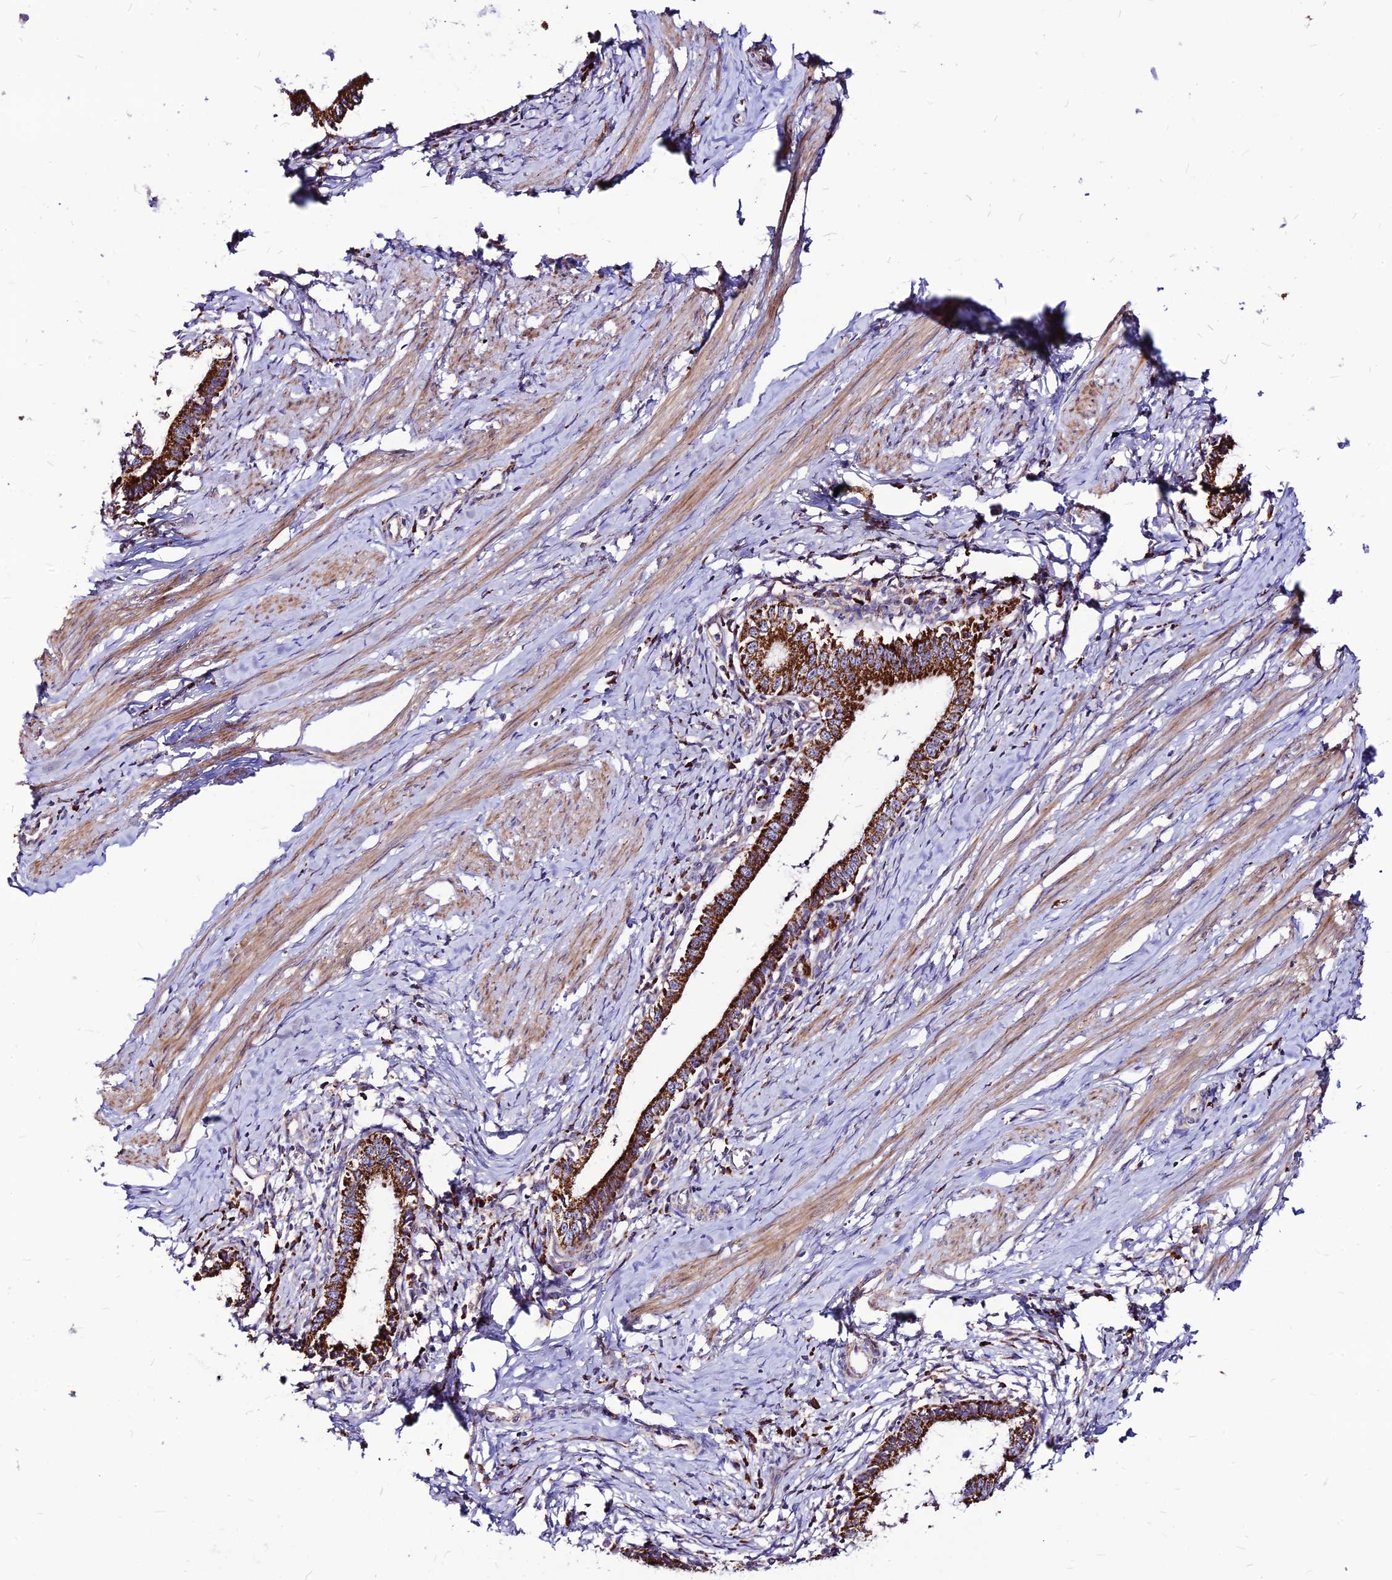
{"staining": {"intensity": "strong", "quantity": ">75%", "location": "cytoplasmic/membranous"}, "tissue": "cervical cancer", "cell_type": "Tumor cells", "image_type": "cancer", "snomed": [{"axis": "morphology", "description": "Adenocarcinoma, NOS"}, {"axis": "topography", "description": "Cervix"}], "caption": "Tumor cells reveal strong cytoplasmic/membranous expression in about >75% of cells in adenocarcinoma (cervical).", "gene": "ECI1", "patient": {"sex": "female", "age": 36}}